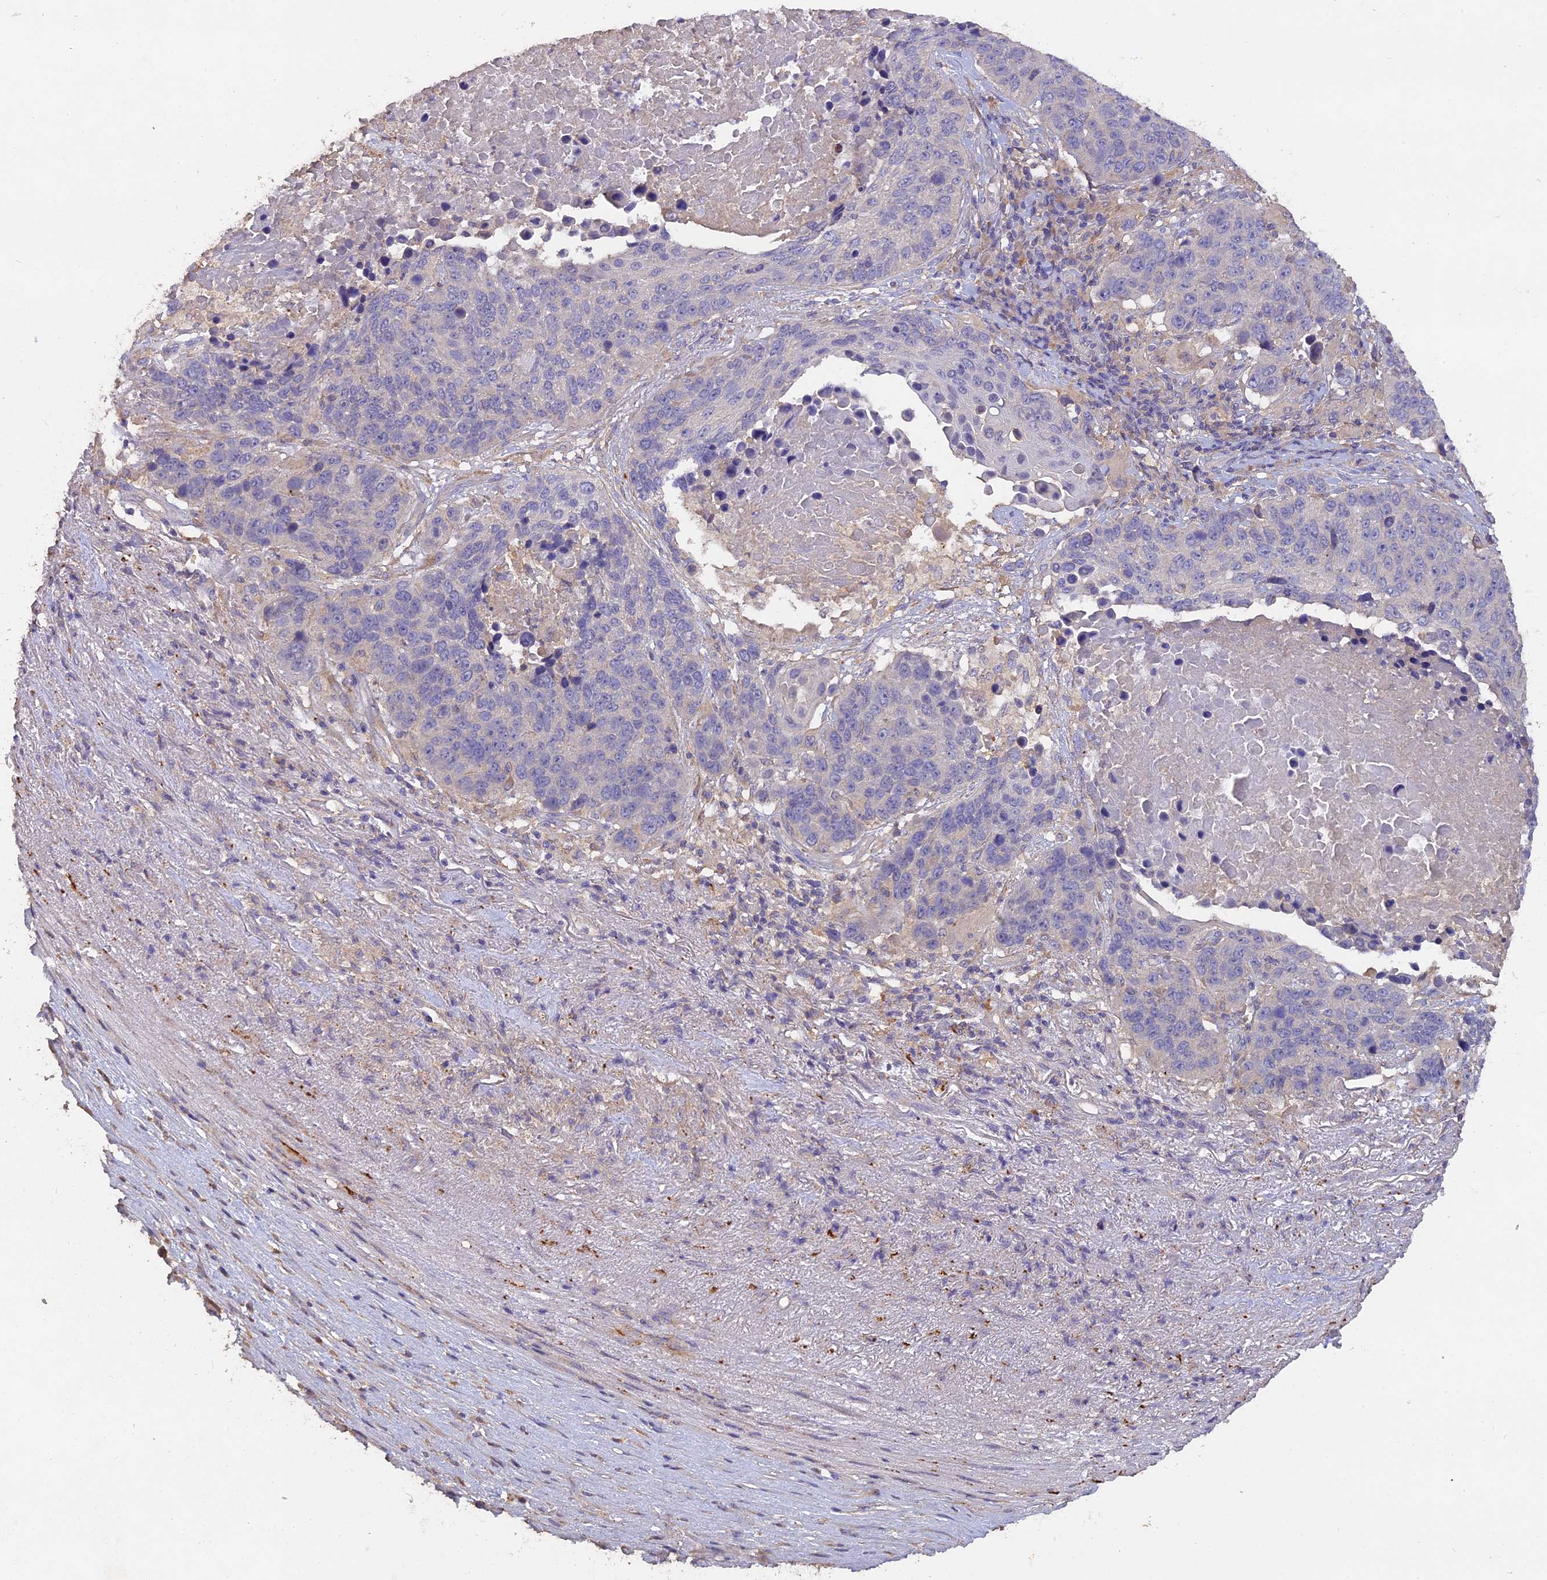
{"staining": {"intensity": "negative", "quantity": "none", "location": "none"}, "tissue": "lung cancer", "cell_type": "Tumor cells", "image_type": "cancer", "snomed": [{"axis": "morphology", "description": "Normal tissue, NOS"}, {"axis": "morphology", "description": "Squamous cell carcinoma, NOS"}, {"axis": "topography", "description": "Lymph node"}, {"axis": "topography", "description": "Lung"}], "caption": "The image reveals no staining of tumor cells in lung cancer (squamous cell carcinoma).", "gene": "SLC26A4", "patient": {"sex": "male", "age": 66}}